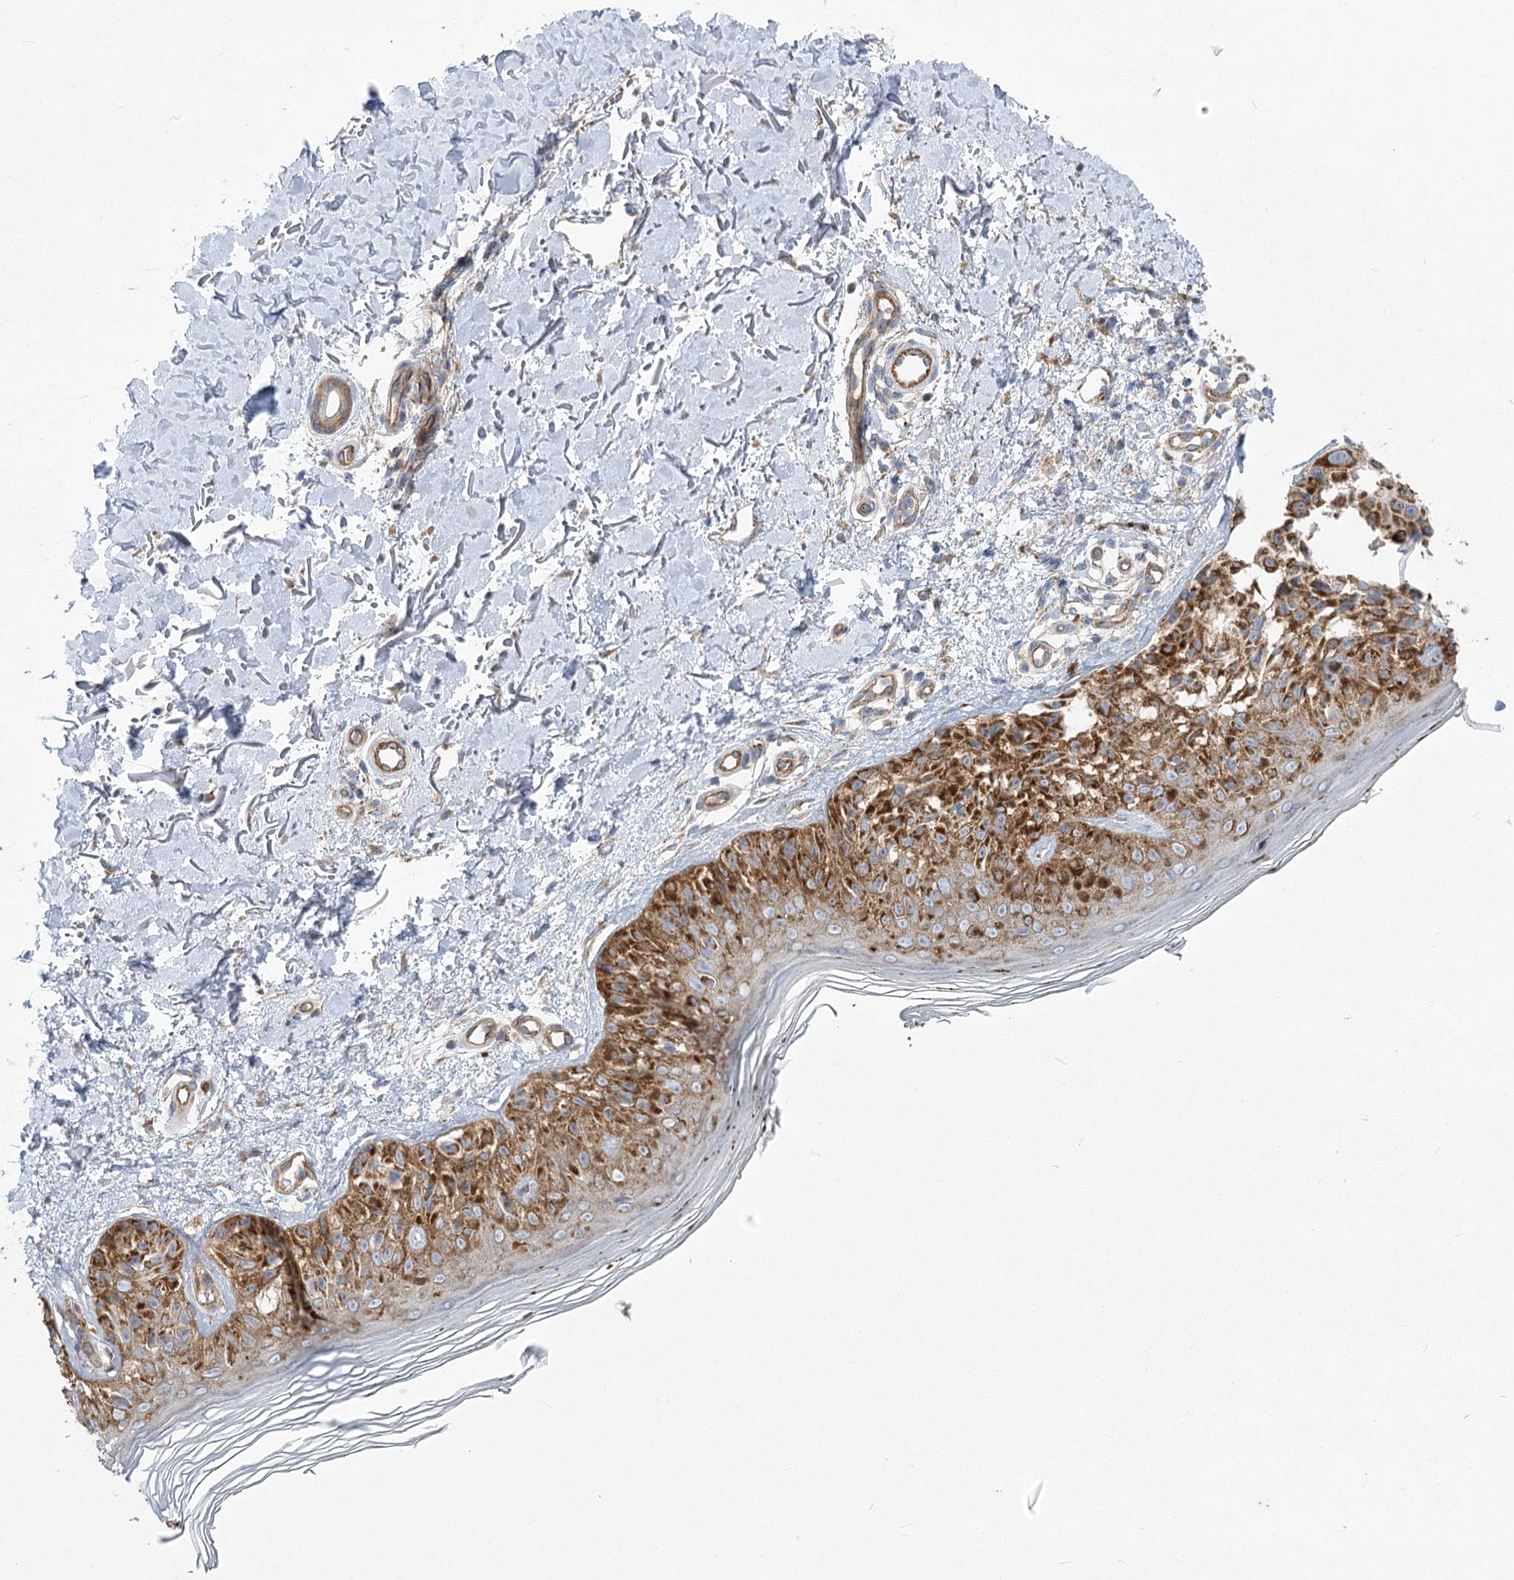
{"staining": {"intensity": "moderate", "quantity": ">75%", "location": "cytoplasmic/membranous"}, "tissue": "melanoma", "cell_type": "Tumor cells", "image_type": "cancer", "snomed": [{"axis": "morphology", "description": "Malignant melanoma, NOS"}, {"axis": "topography", "description": "Skin"}], "caption": "DAB (3,3'-diaminobenzidine) immunohistochemical staining of malignant melanoma shows moderate cytoplasmic/membranous protein expression in approximately >75% of tumor cells. The protein of interest is stained brown, and the nuclei are stained in blue (DAB IHC with brightfield microscopy, high magnification).", "gene": "RMDN2", "patient": {"sex": "female", "age": 50}}